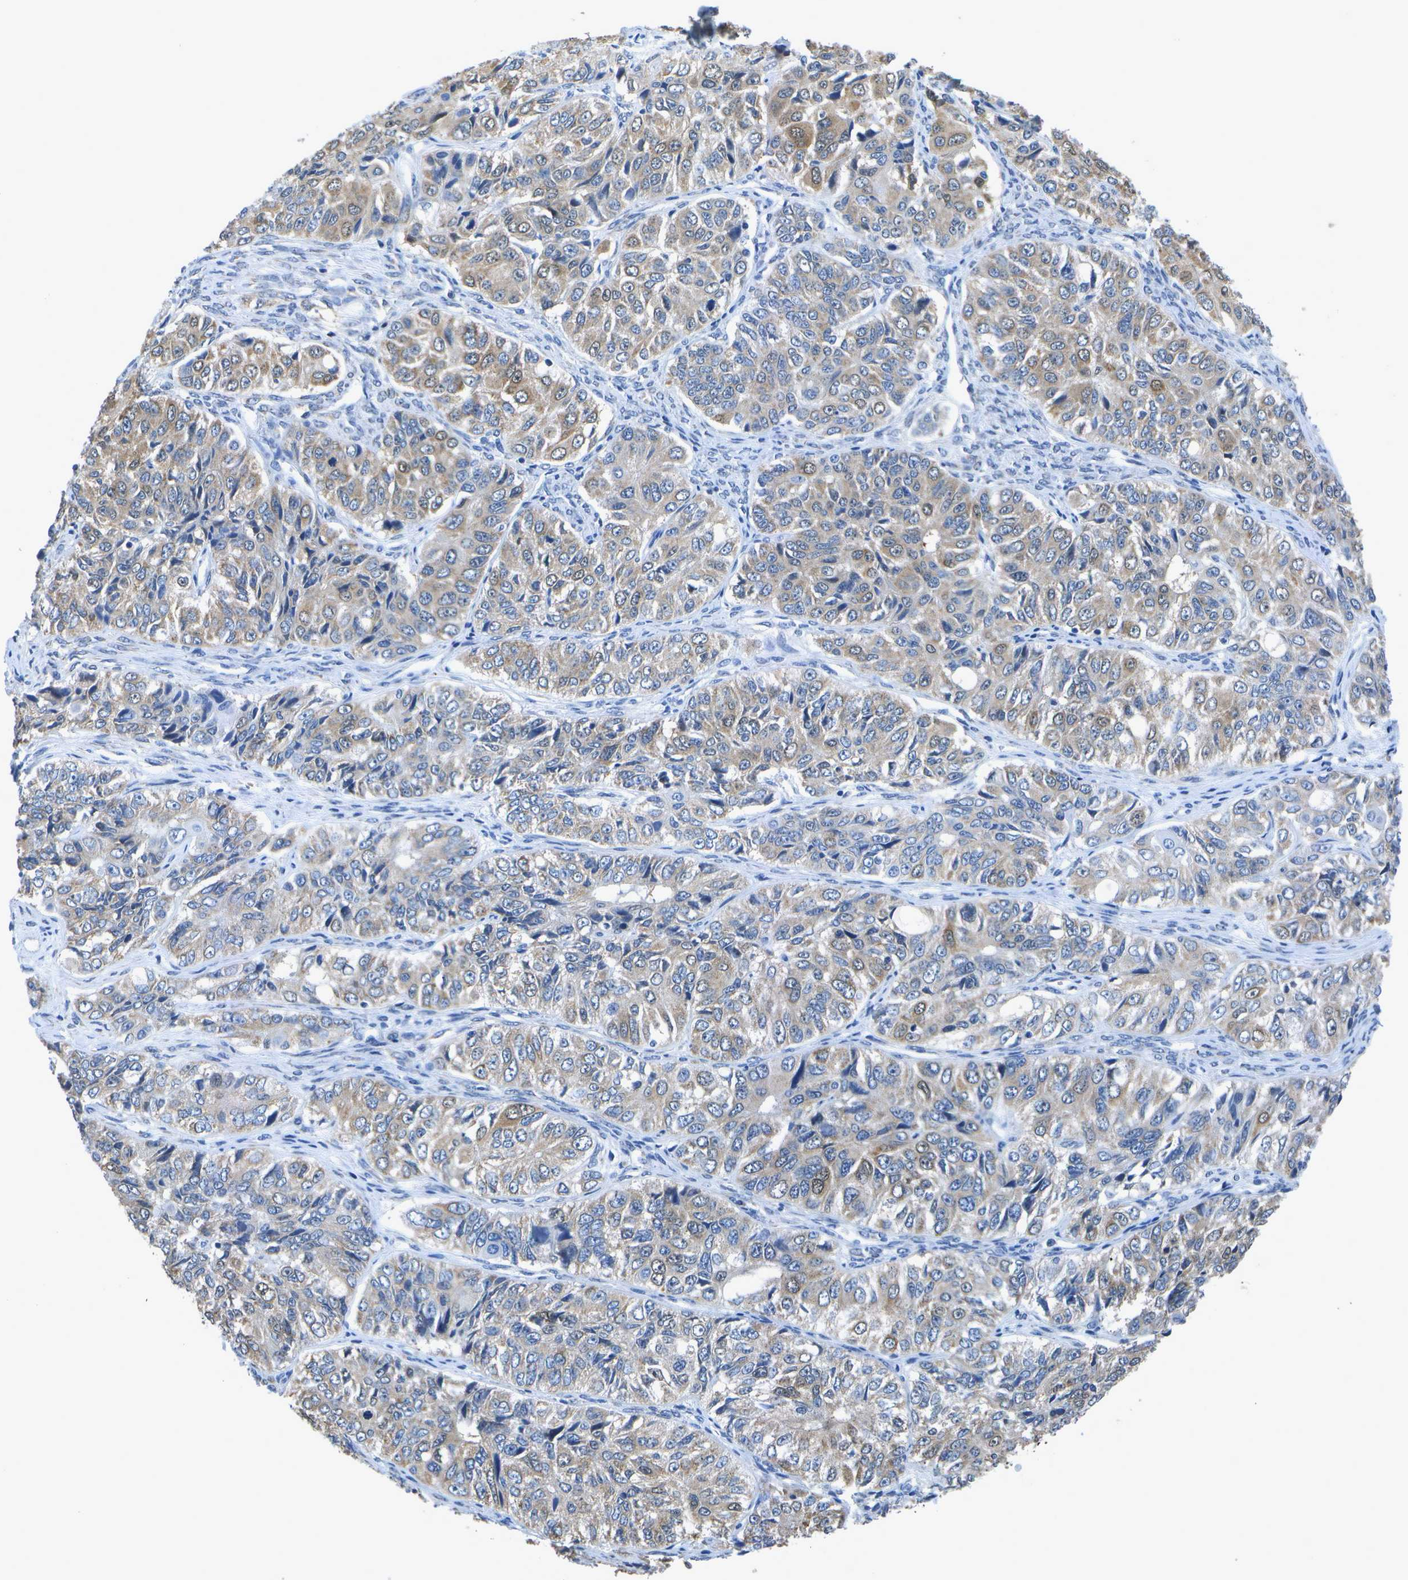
{"staining": {"intensity": "weak", "quantity": "25%-75%", "location": "cytoplasmic/membranous"}, "tissue": "ovarian cancer", "cell_type": "Tumor cells", "image_type": "cancer", "snomed": [{"axis": "morphology", "description": "Carcinoma, endometroid"}, {"axis": "topography", "description": "Ovary"}], "caption": "Immunohistochemistry (DAB (3,3'-diaminobenzidine)) staining of ovarian endometroid carcinoma shows weak cytoplasmic/membranous protein expression in about 25%-75% of tumor cells.", "gene": "DSE", "patient": {"sex": "female", "age": 51}}